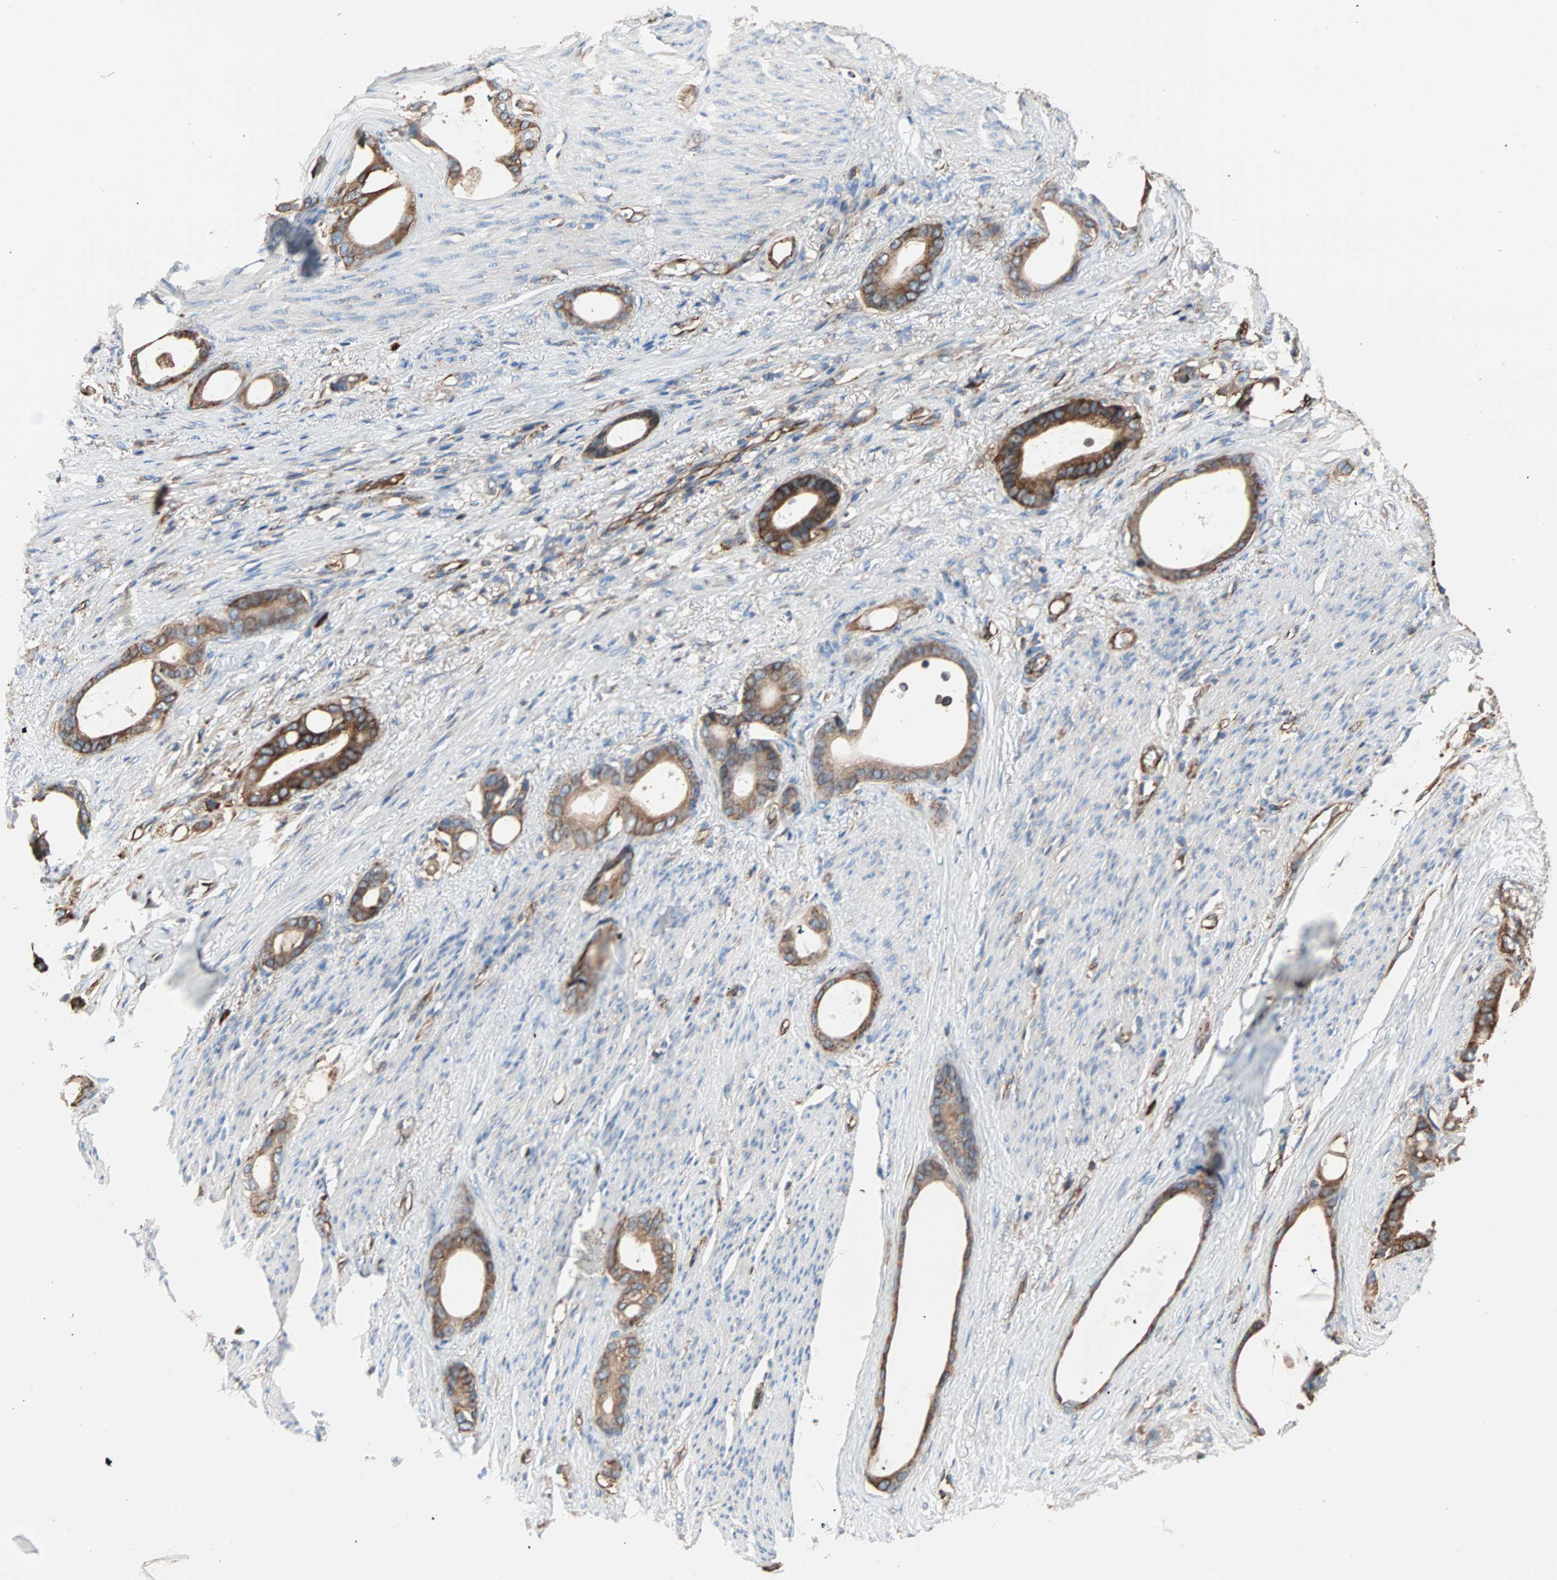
{"staining": {"intensity": "moderate", "quantity": ">75%", "location": "cytoplasmic/membranous"}, "tissue": "stomach cancer", "cell_type": "Tumor cells", "image_type": "cancer", "snomed": [{"axis": "morphology", "description": "Adenocarcinoma, NOS"}, {"axis": "topography", "description": "Stomach"}], "caption": "Tumor cells show medium levels of moderate cytoplasmic/membranous expression in about >75% of cells in human stomach adenocarcinoma. (Stains: DAB in brown, nuclei in blue, Microscopy: brightfield microscopy at high magnification).", "gene": "EEF2", "patient": {"sex": "female", "age": 75}}